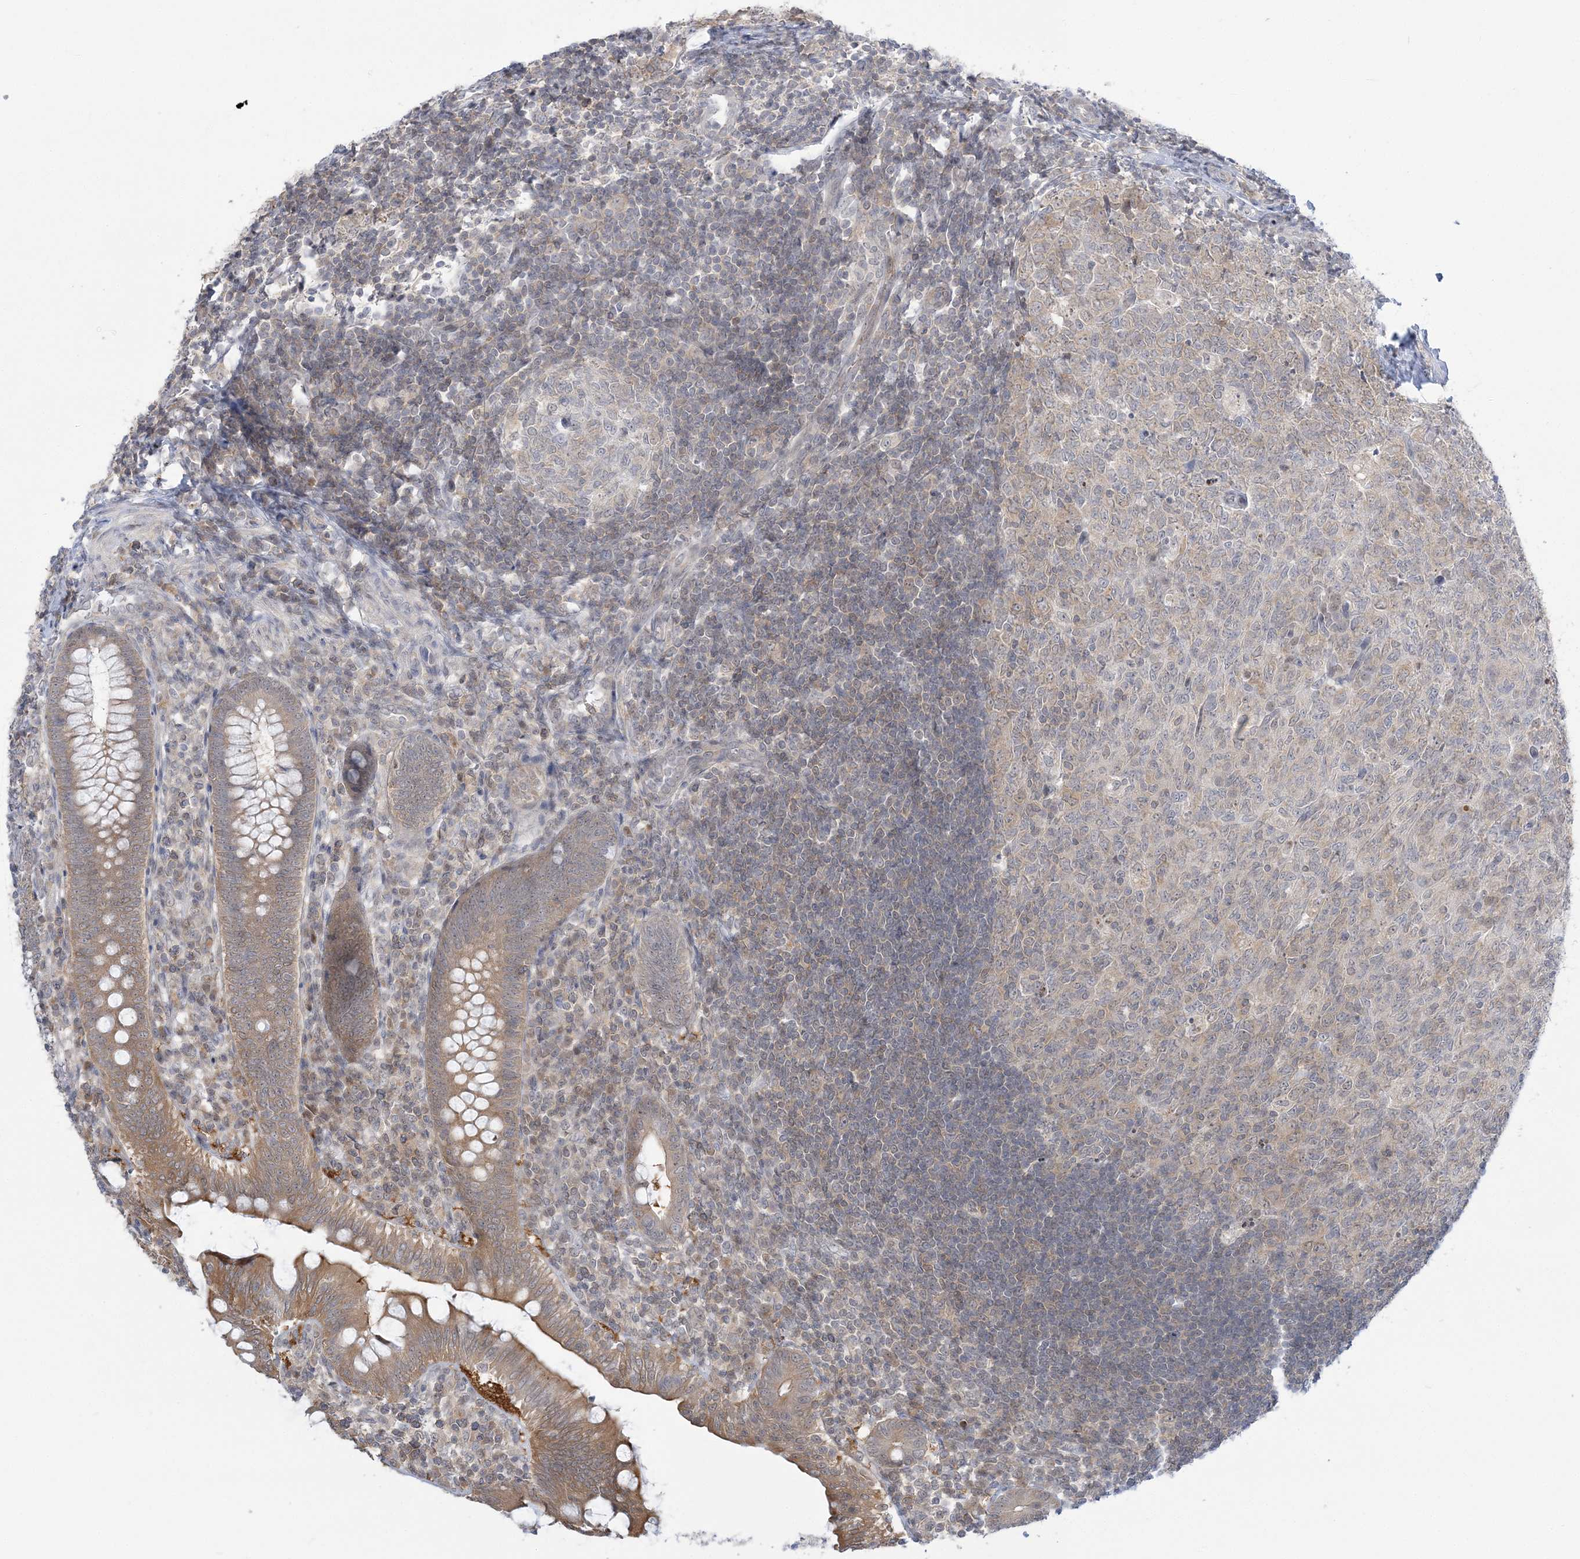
{"staining": {"intensity": "moderate", "quantity": "25%-75%", "location": "cytoplasmic/membranous"}, "tissue": "appendix", "cell_type": "Glandular cells", "image_type": "normal", "snomed": [{"axis": "morphology", "description": "Normal tissue, NOS"}, {"axis": "topography", "description": "Appendix"}], "caption": "Appendix stained with a brown dye reveals moderate cytoplasmic/membranous positive staining in about 25%-75% of glandular cells.", "gene": "THADA", "patient": {"sex": "male", "age": 14}}